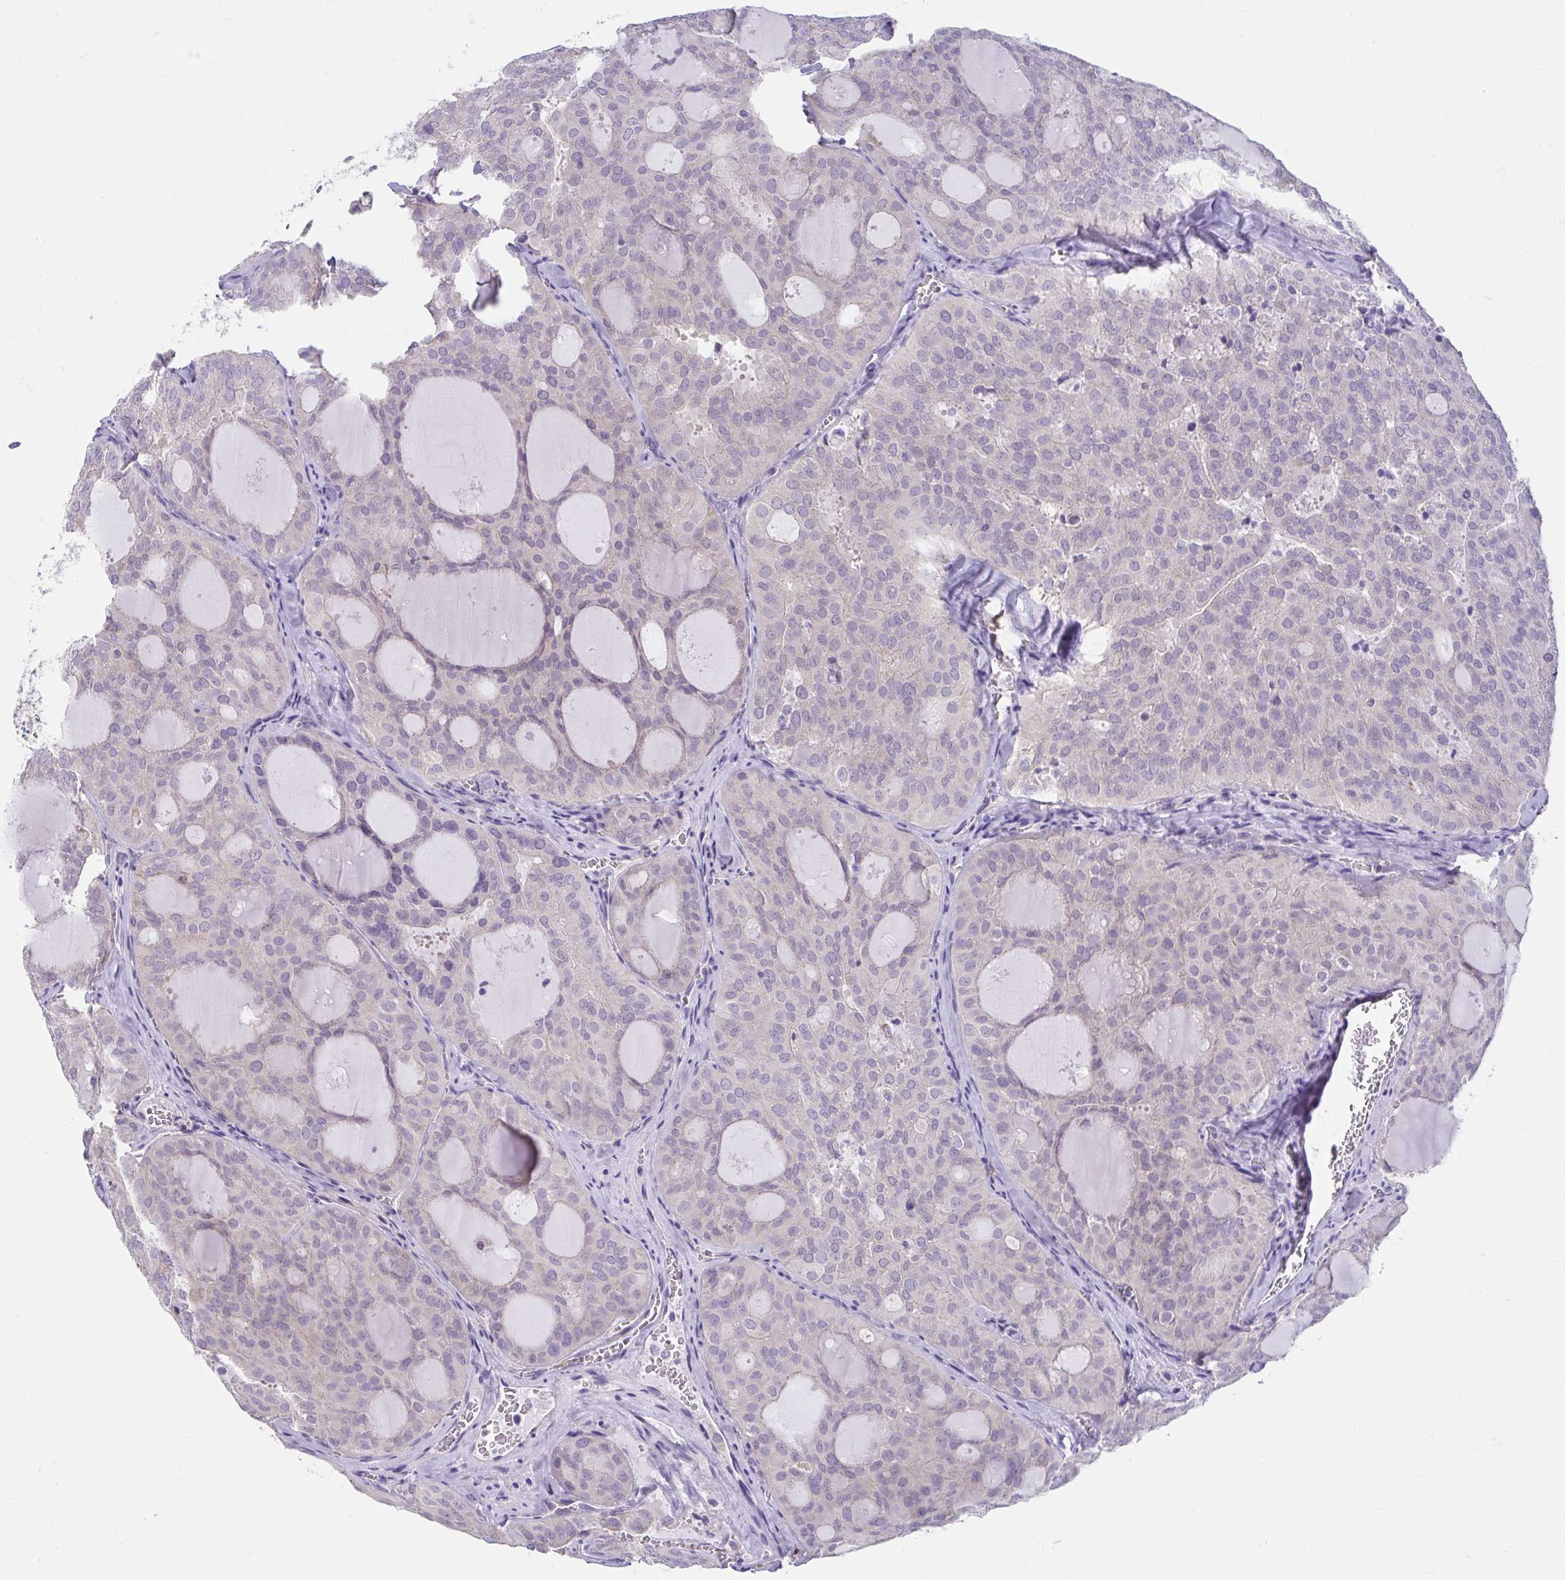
{"staining": {"intensity": "negative", "quantity": "none", "location": "none"}, "tissue": "thyroid cancer", "cell_type": "Tumor cells", "image_type": "cancer", "snomed": [{"axis": "morphology", "description": "Follicular adenoma carcinoma, NOS"}, {"axis": "topography", "description": "Thyroid gland"}], "caption": "The immunohistochemistry micrograph has no significant staining in tumor cells of thyroid cancer (follicular adenoma carcinoma) tissue.", "gene": "CXCR1", "patient": {"sex": "male", "age": 75}}